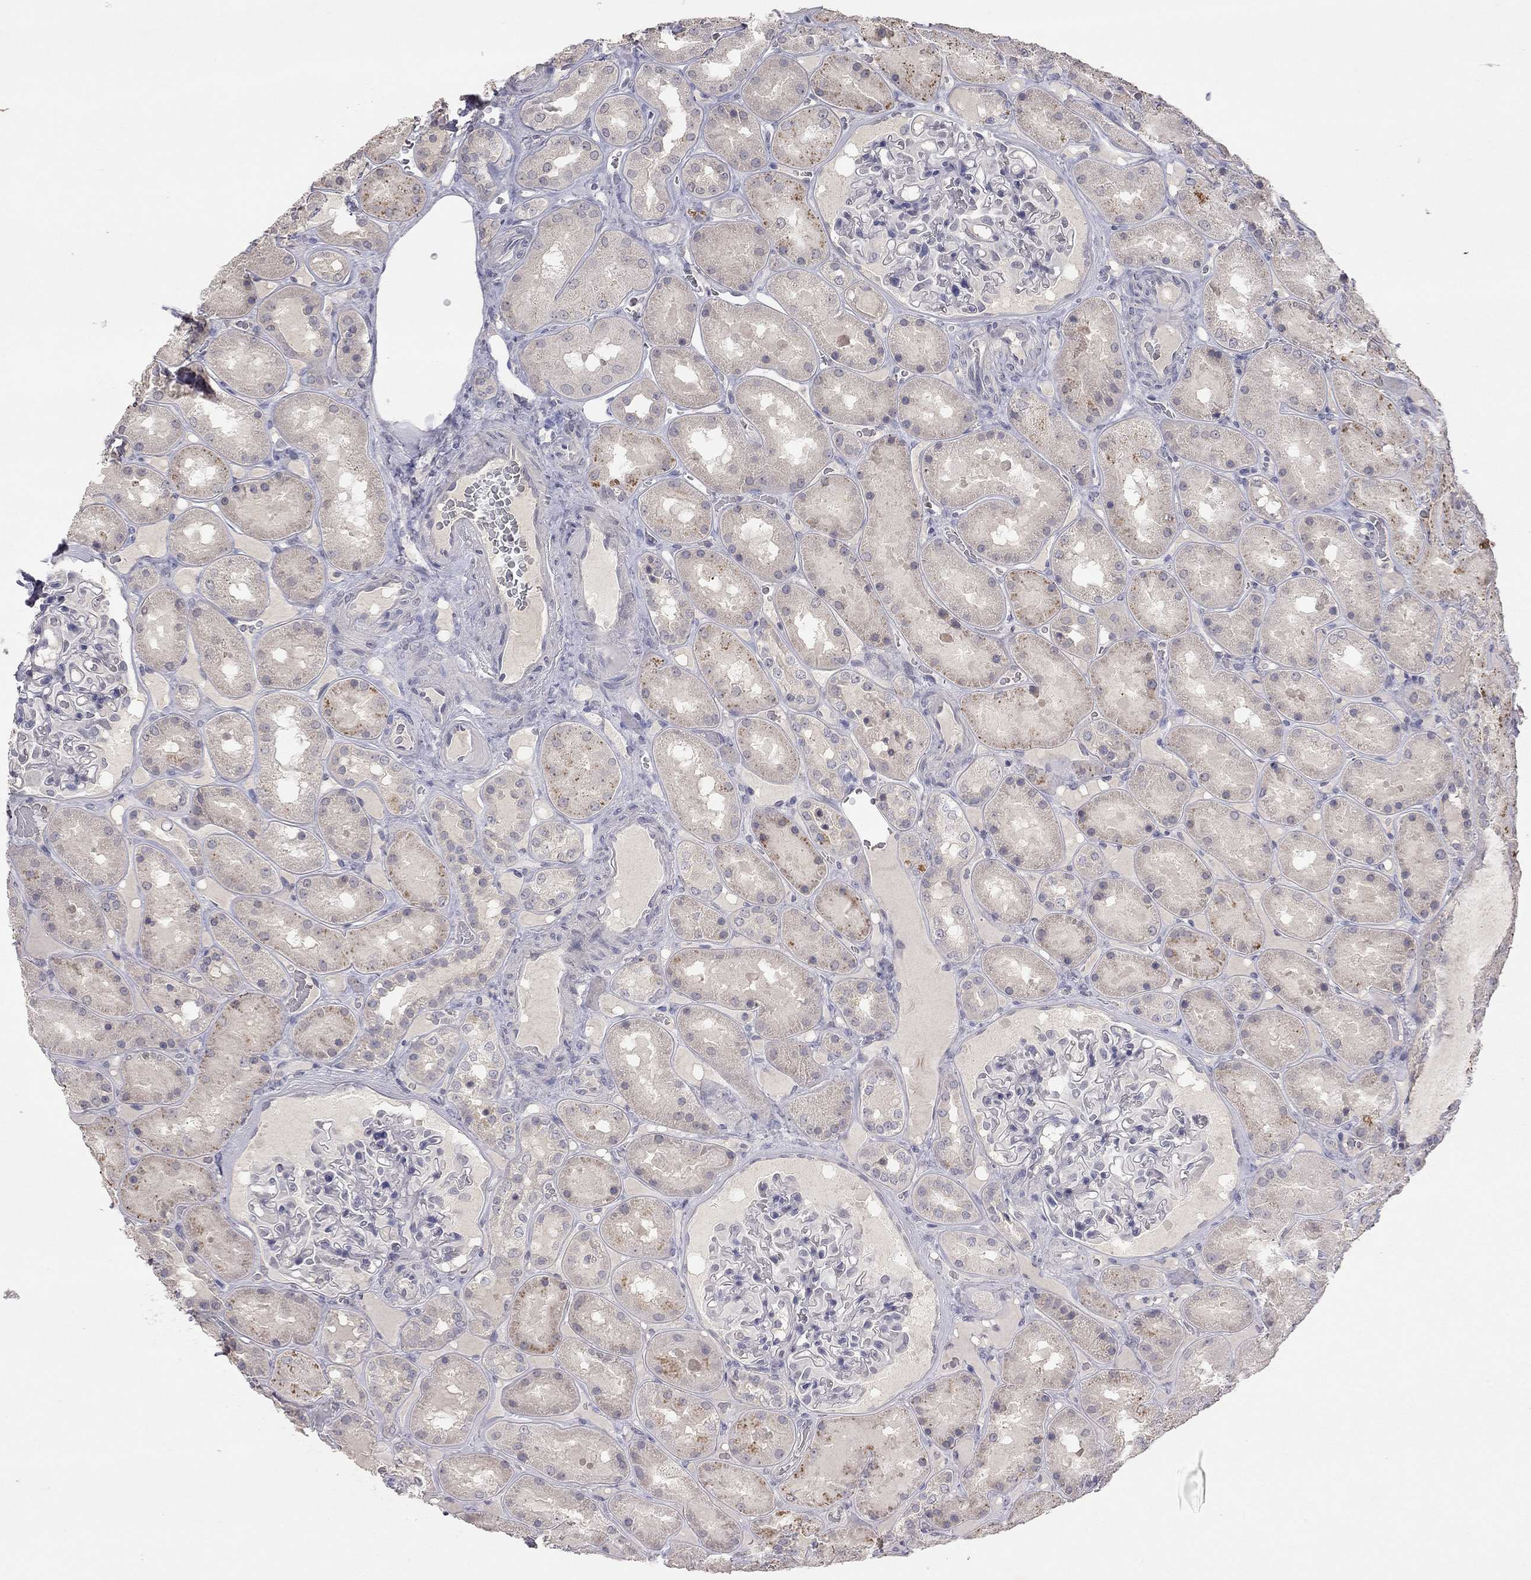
{"staining": {"intensity": "negative", "quantity": "none", "location": "none"}, "tissue": "kidney", "cell_type": "Cells in glomeruli", "image_type": "normal", "snomed": [{"axis": "morphology", "description": "Normal tissue, NOS"}, {"axis": "topography", "description": "Kidney"}], "caption": "High power microscopy image of an IHC image of benign kidney, revealing no significant staining in cells in glomeruli.", "gene": "SYT12", "patient": {"sex": "male", "age": 73}}